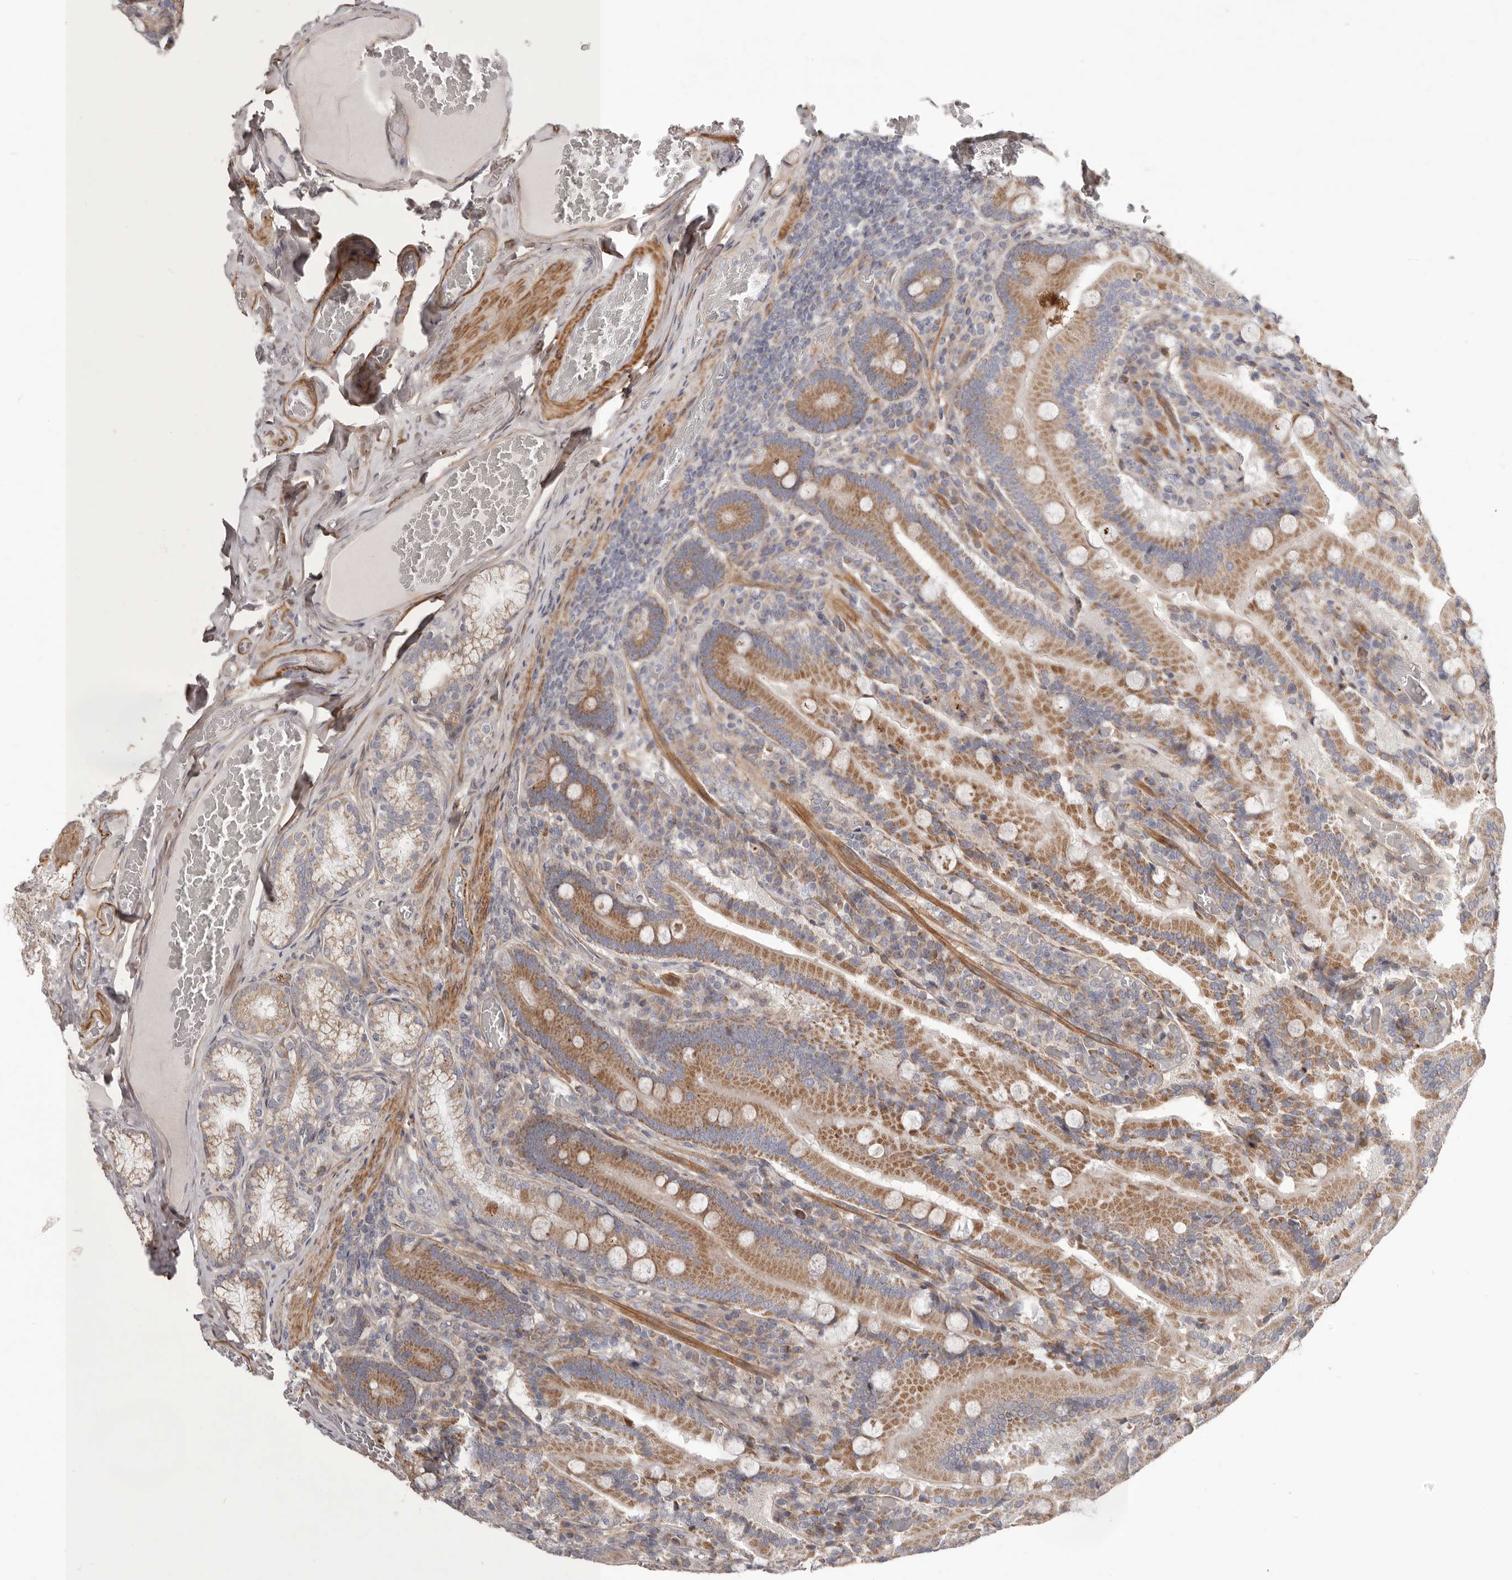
{"staining": {"intensity": "moderate", "quantity": ">75%", "location": "cytoplasmic/membranous"}, "tissue": "duodenum", "cell_type": "Glandular cells", "image_type": "normal", "snomed": [{"axis": "morphology", "description": "Normal tissue, NOS"}, {"axis": "topography", "description": "Duodenum"}], "caption": "Benign duodenum shows moderate cytoplasmic/membranous staining in approximately >75% of glandular cells, visualized by immunohistochemistry. (DAB IHC, brown staining for protein, blue staining for nuclei).", "gene": "MRPS10", "patient": {"sex": "female", "age": 62}}